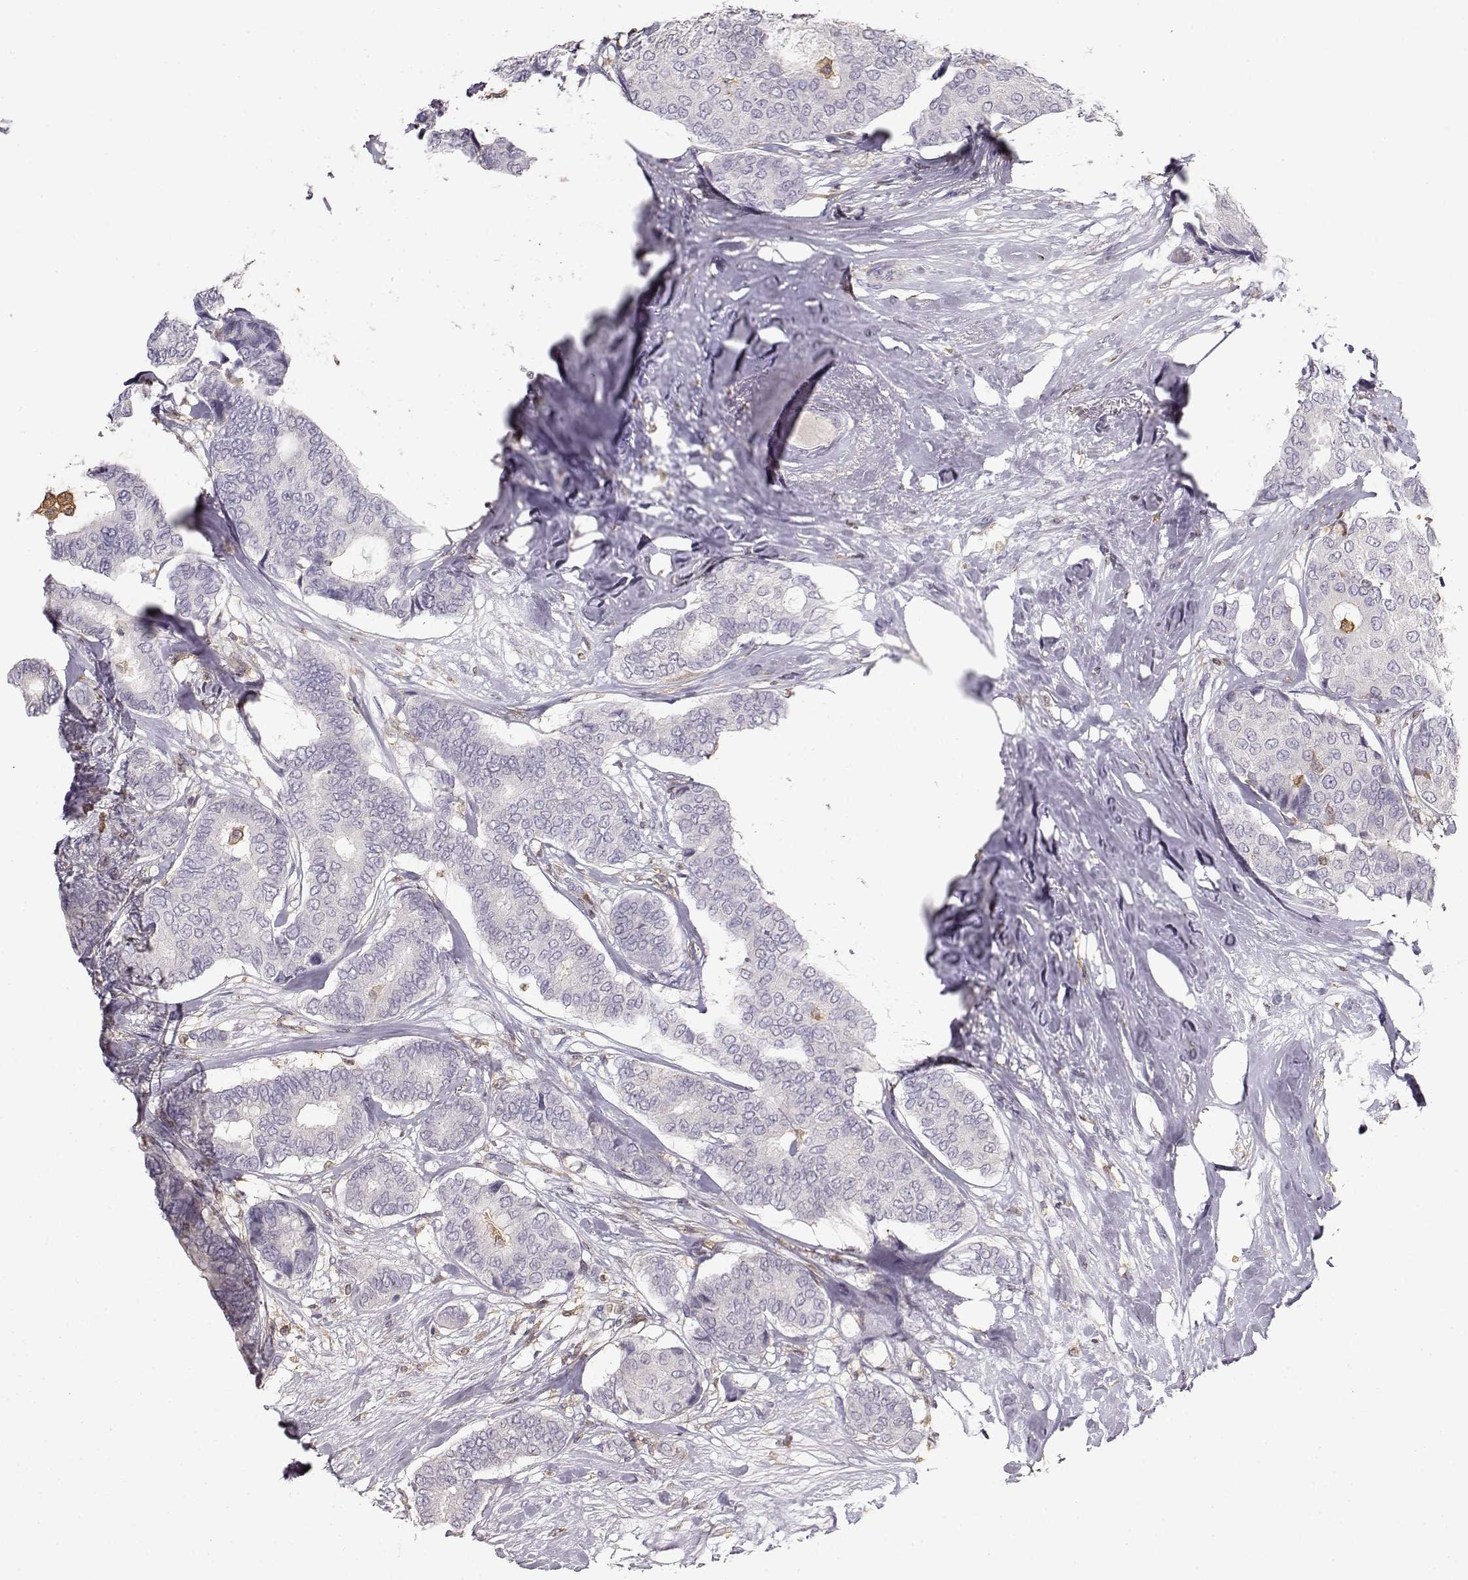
{"staining": {"intensity": "negative", "quantity": "none", "location": "none"}, "tissue": "breast cancer", "cell_type": "Tumor cells", "image_type": "cancer", "snomed": [{"axis": "morphology", "description": "Duct carcinoma"}, {"axis": "topography", "description": "Breast"}], "caption": "Immunohistochemistry of breast infiltrating ductal carcinoma demonstrates no positivity in tumor cells.", "gene": "VAV1", "patient": {"sex": "female", "age": 75}}